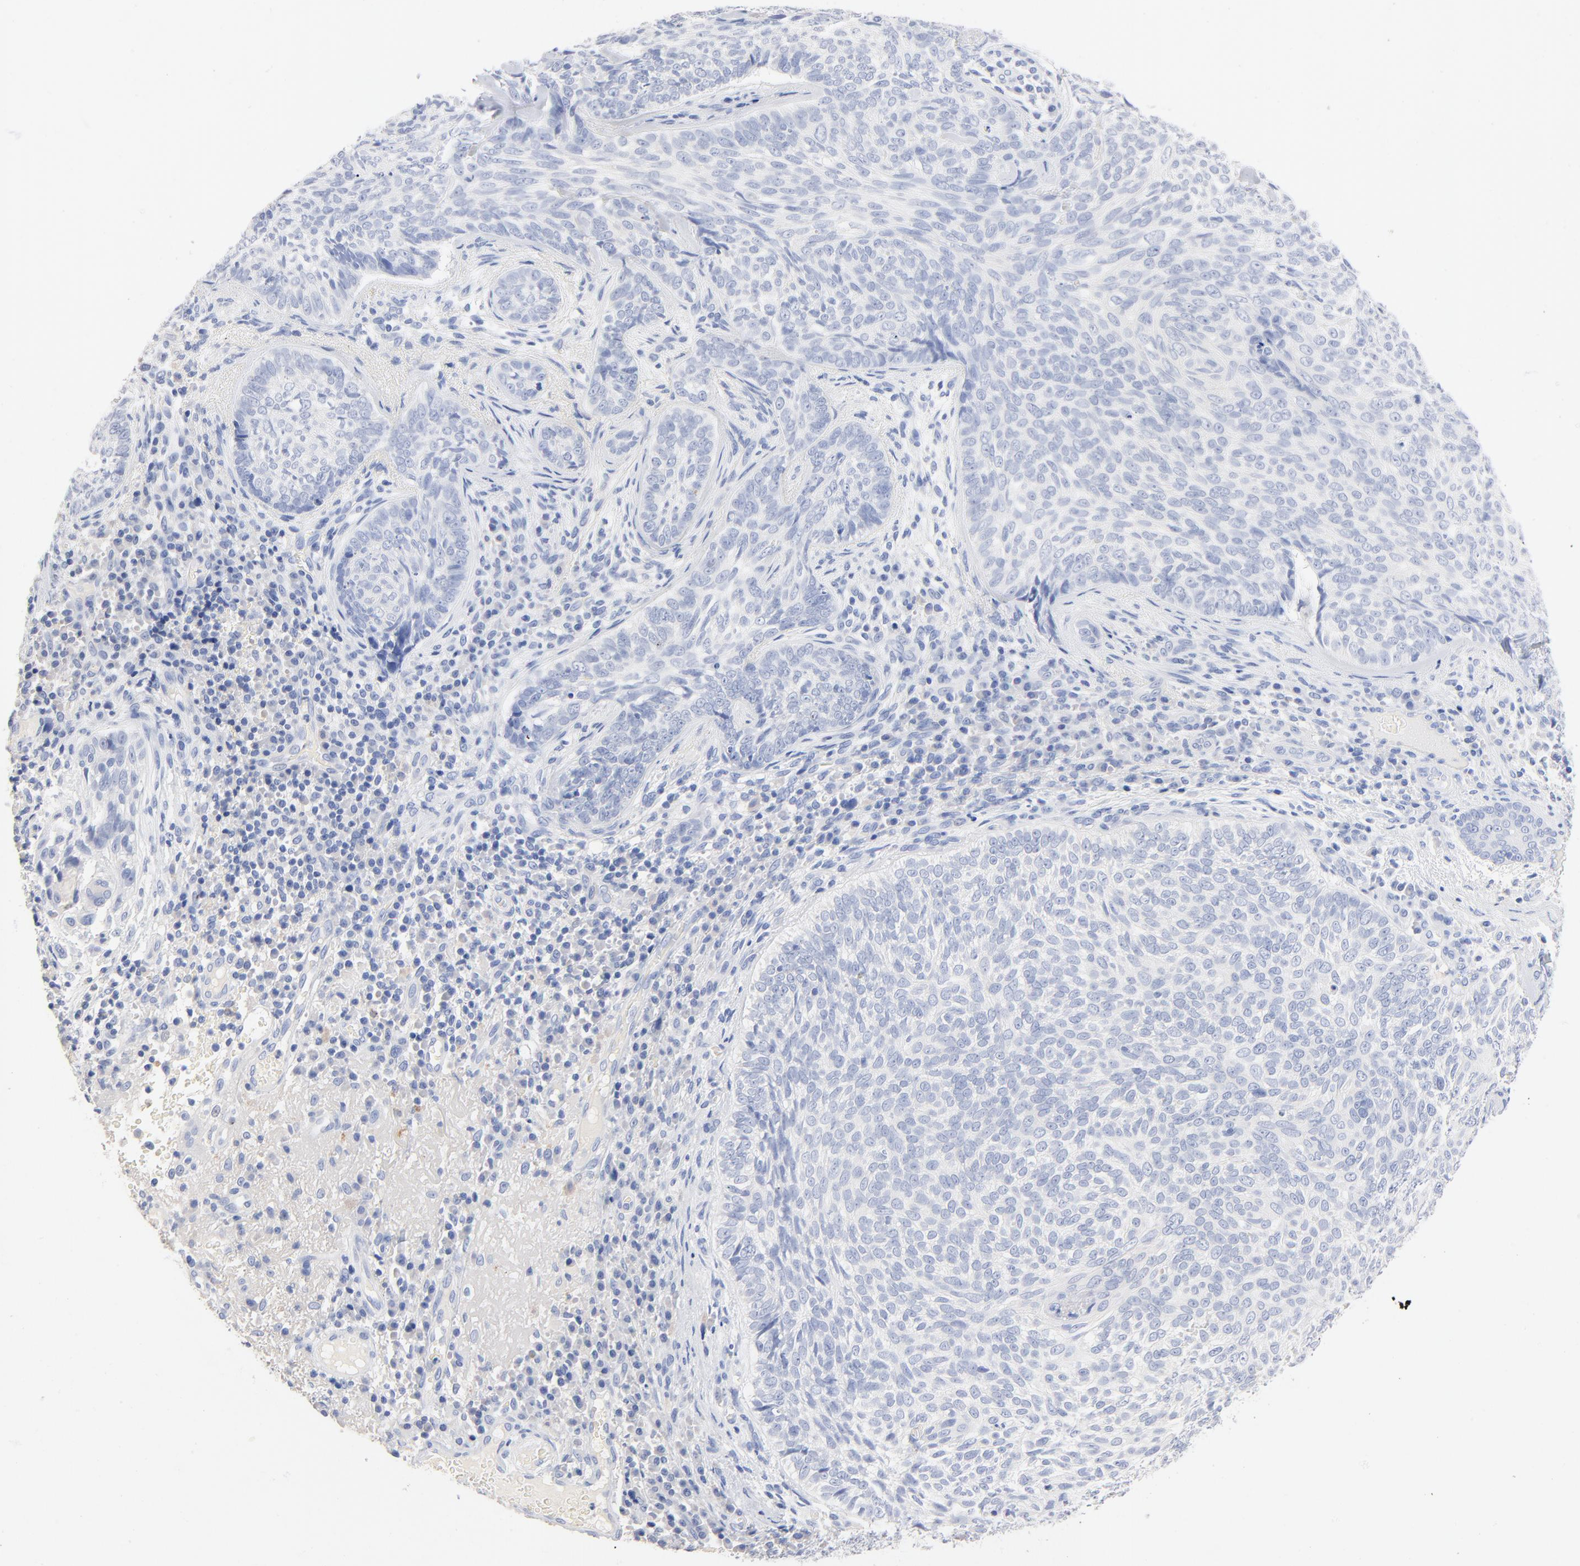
{"staining": {"intensity": "negative", "quantity": "none", "location": "none"}, "tissue": "skin cancer", "cell_type": "Tumor cells", "image_type": "cancer", "snomed": [{"axis": "morphology", "description": "Basal cell carcinoma"}, {"axis": "topography", "description": "Skin"}], "caption": "Skin cancer (basal cell carcinoma) was stained to show a protein in brown. There is no significant staining in tumor cells.", "gene": "CPS1", "patient": {"sex": "male", "age": 72}}